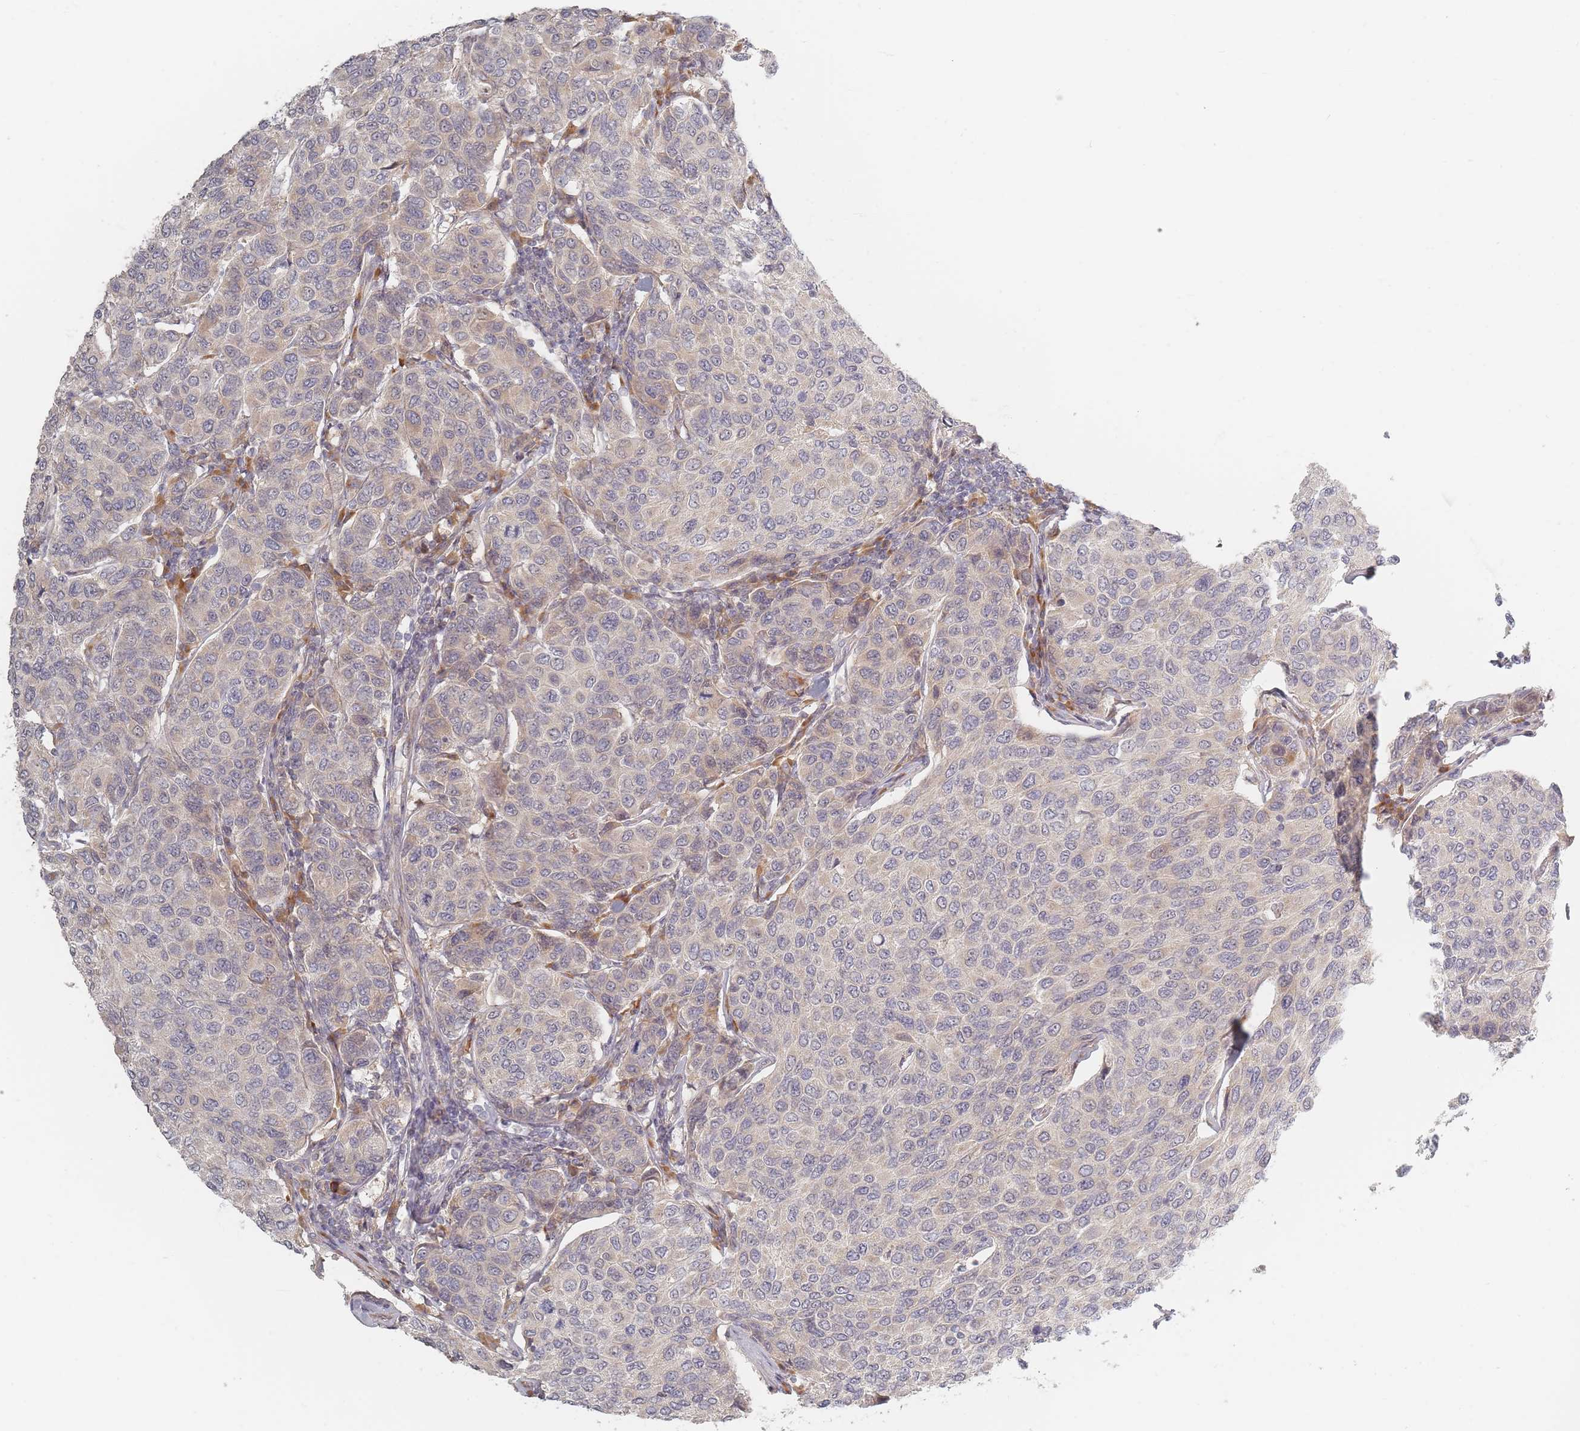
{"staining": {"intensity": "negative", "quantity": "none", "location": "none"}, "tissue": "breast cancer", "cell_type": "Tumor cells", "image_type": "cancer", "snomed": [{"axis": "morphology", "description": "Duct carcinoma"}, {"axis": "topography", "description": "Breast"}], "caption": "Tumor cells show no significant expression in breast cancer (infiltrating ductal carcinoma).", "gene": "ZKSCAN7", "patient": {"sex": "female", "age": 55}}